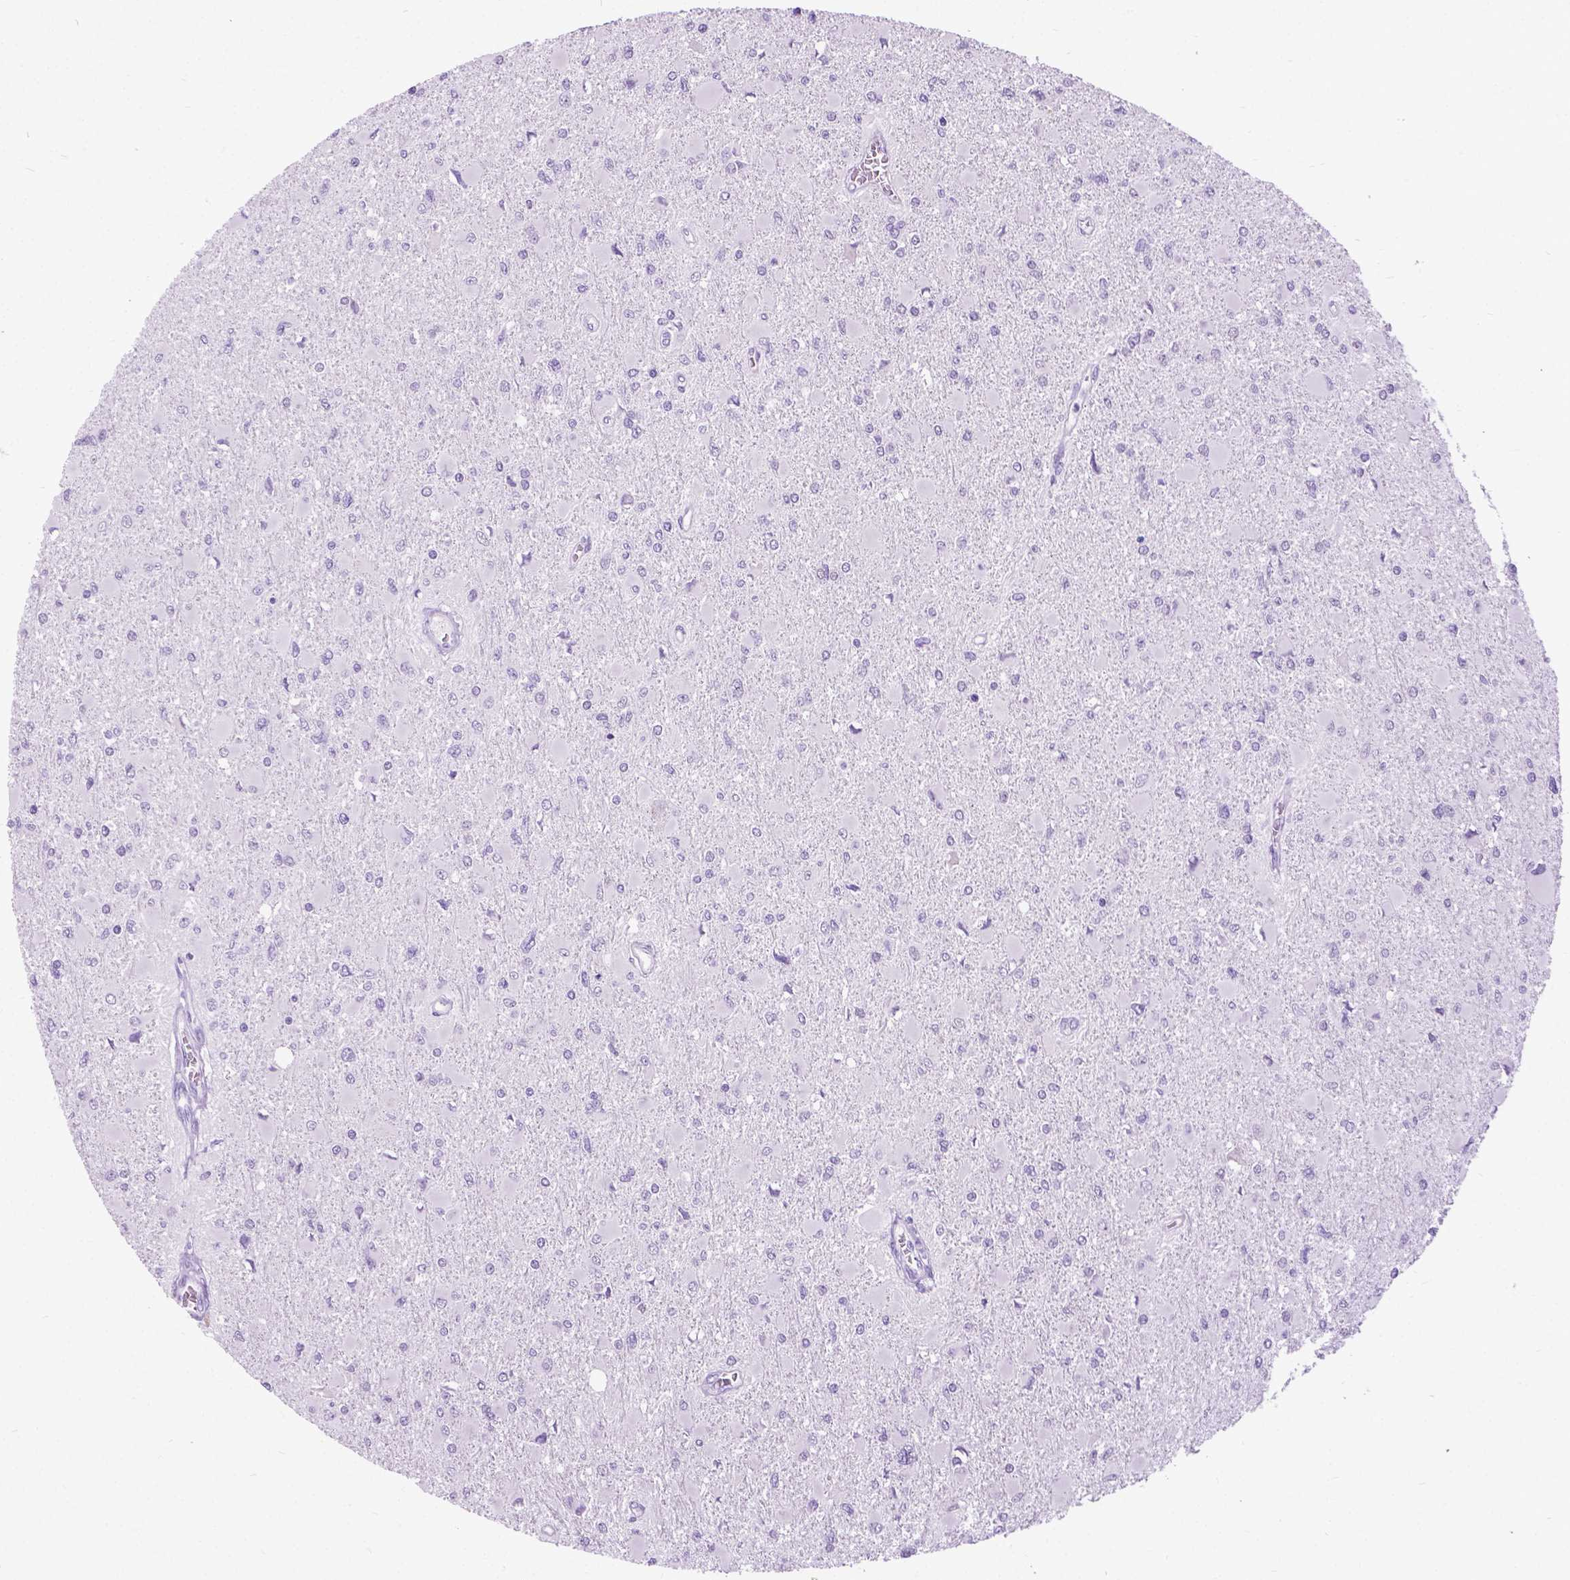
{"staining": {"intensity": "negative", "quantity": "none", "location": "none"}, "tissue": "glioma", "cell_type": "Tumor cells", "image_type": "cancer", "snomed": [{"axis": "morphology", "description": "Glioma, malignant, High grade"}, {"axis": "topography", "description": "Cerebral cortex"}], "caption": "Immunohistochemistry (IHC) of human malignant glioma (high-grade) displays no expression in tumor cells.", "gene": "APCDD1L", "patient": {"sex": "female", "age": 36}}